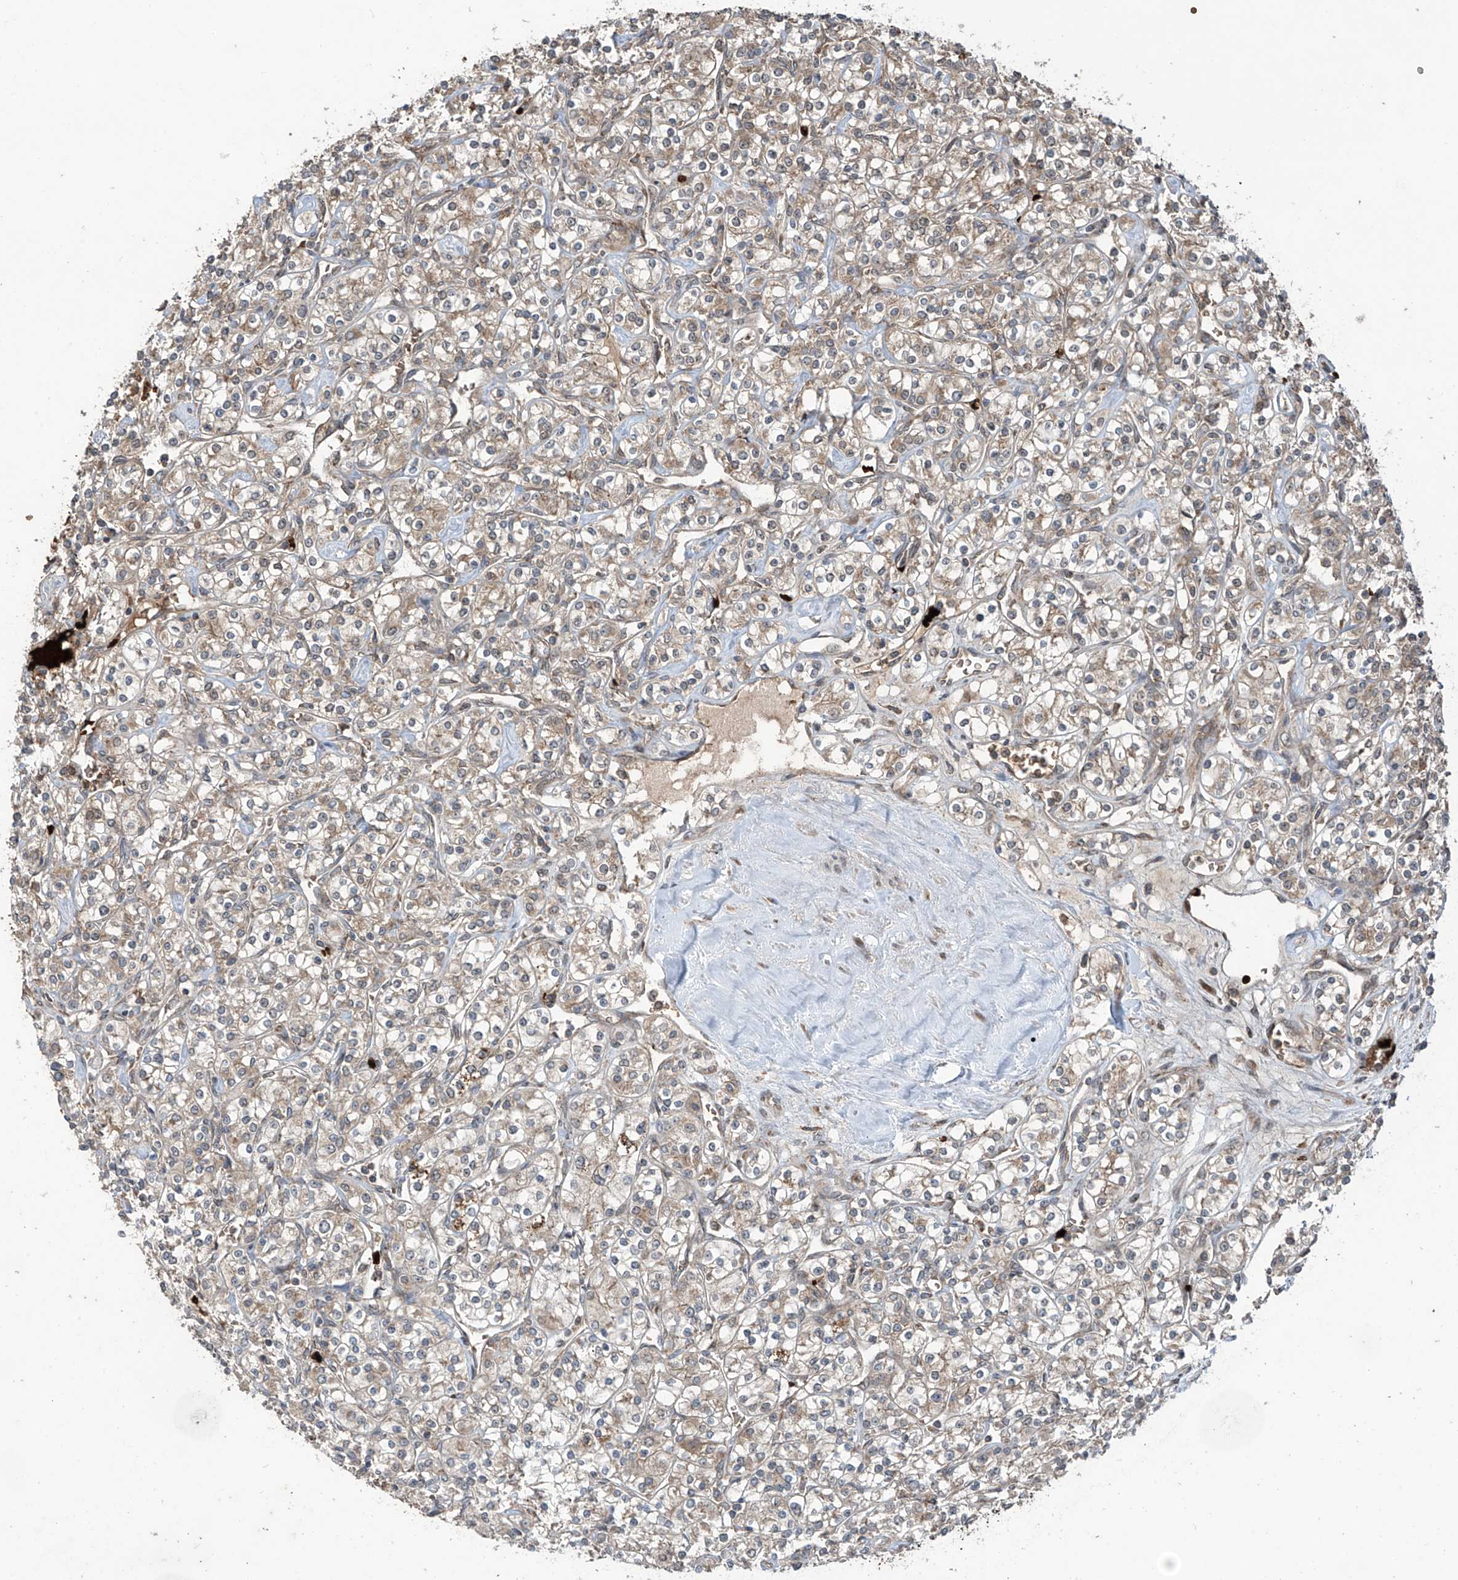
{"staining": {"intensity": "weak", "quantity": "<25%", "location": "cytoplasmic/membranous"}, "tissue": "renal cancer", "cell_type": "Tumor cells", "image_type": "cancer", "snomed": [{"axis": "morphology", "description": "Adenocarcinoma, NOS"}, {"axis": "topography", "description": "Kidney"}], "caption": "DAB immunohistochemical staining of adenocarcinoma (renal) exhibits no significant expression in tumor cells.", "gene": "ZDHHC9", "patient": {"sex": "male", "age": 77}}